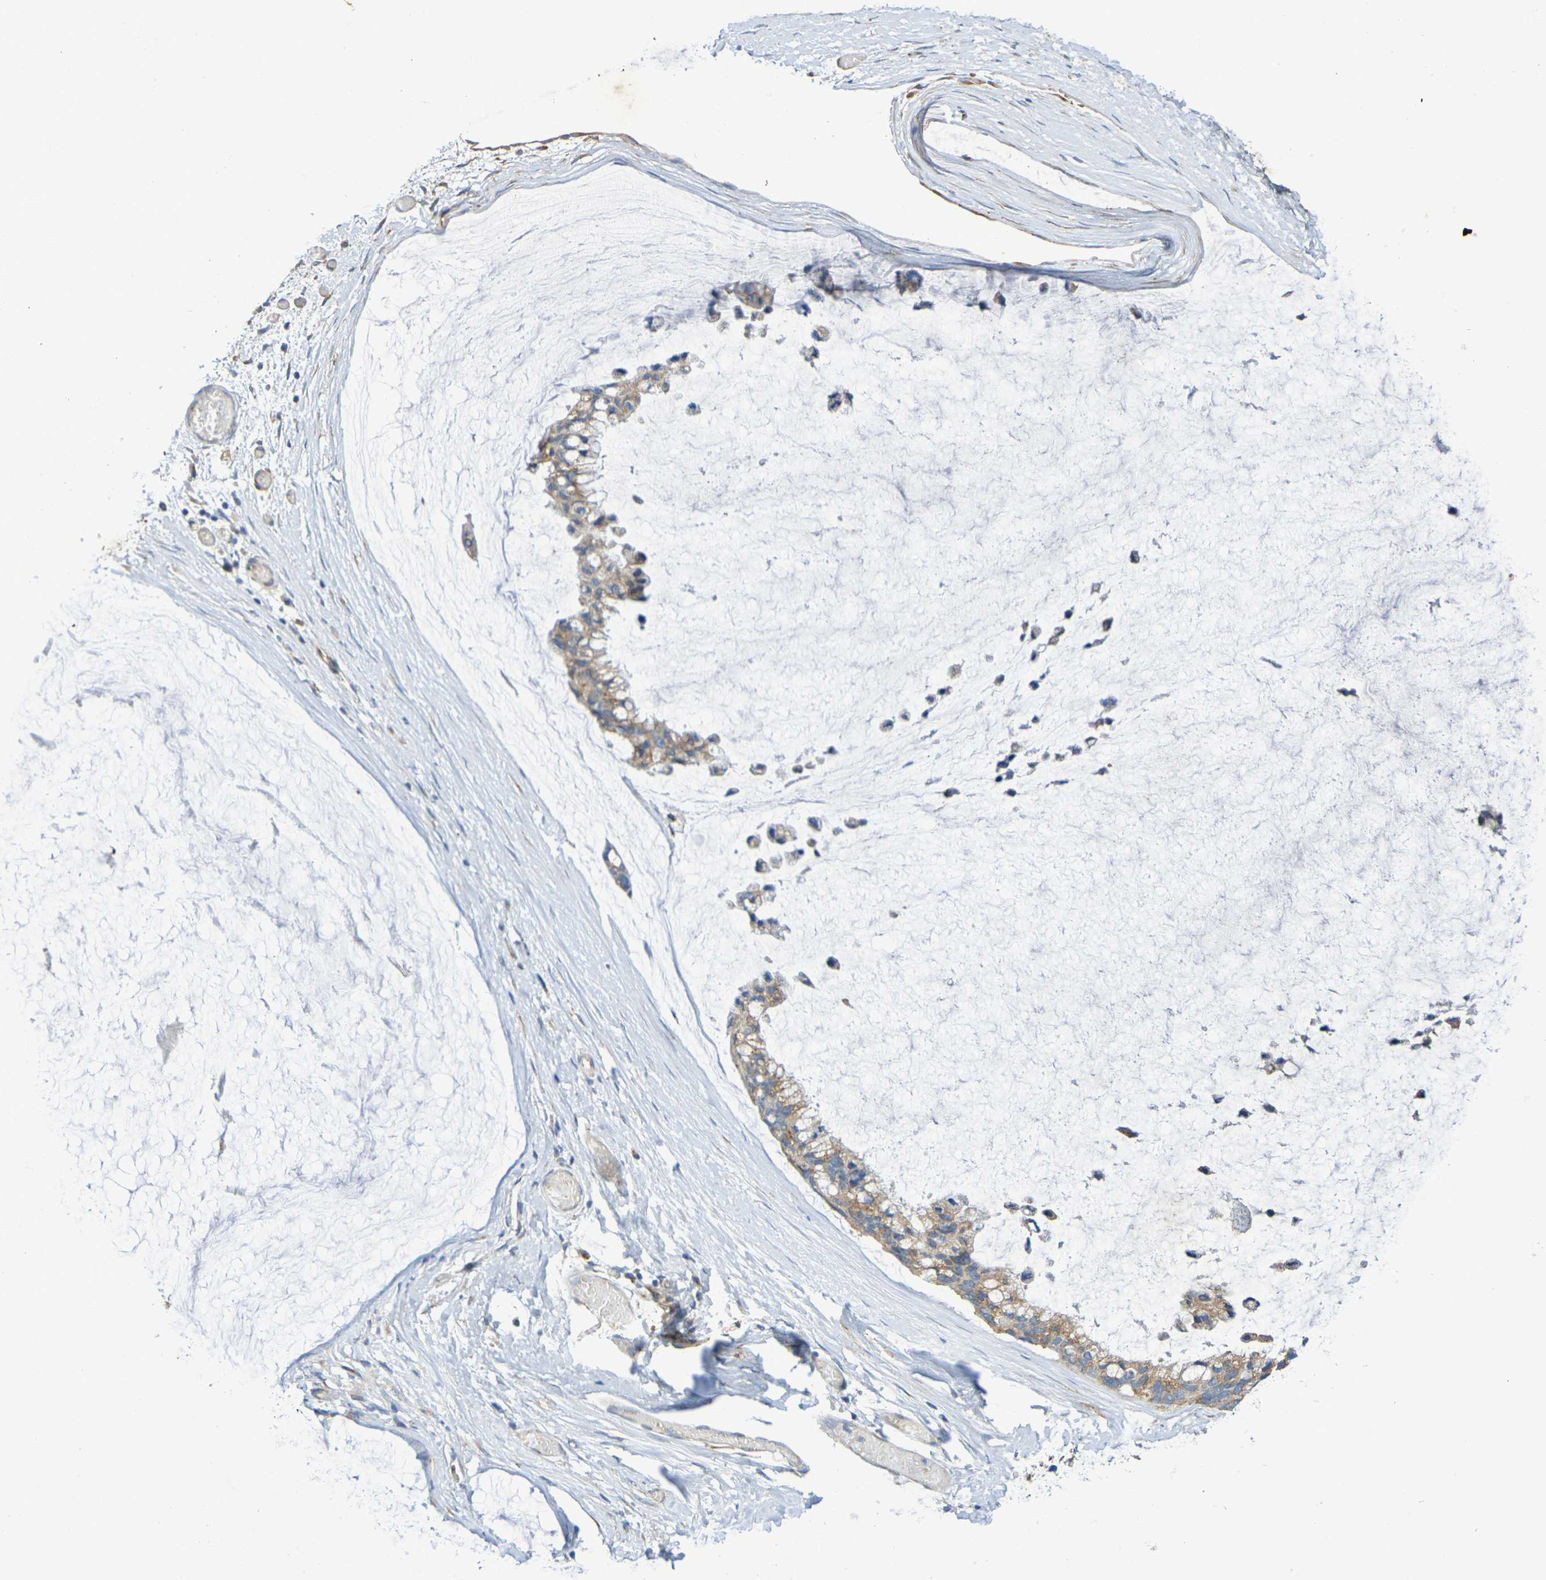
{"staining": {"intensity": "weak", "quantity": ">75%", "location": "cytoplasmic/membranous"}, "tissue": "ovarian cancer", "cell_type": "Tumor cells", "image_type": "cancer", "snomed": [{"axis": "morphology", "description": "Cystadenocarcinoma, mucinous, NOS"}, {"axis": "topography", "description": "Ovary"}], "caption": "About >75% of tumor cells in human mucinous cystadenocarcinoma (ovarian) show weak cytoplasmic/membranous protein positivity as visualized by brown immunohistochemical staining.", "gene": "DCP2", "patient": {"sex": "female", "age": 39}}